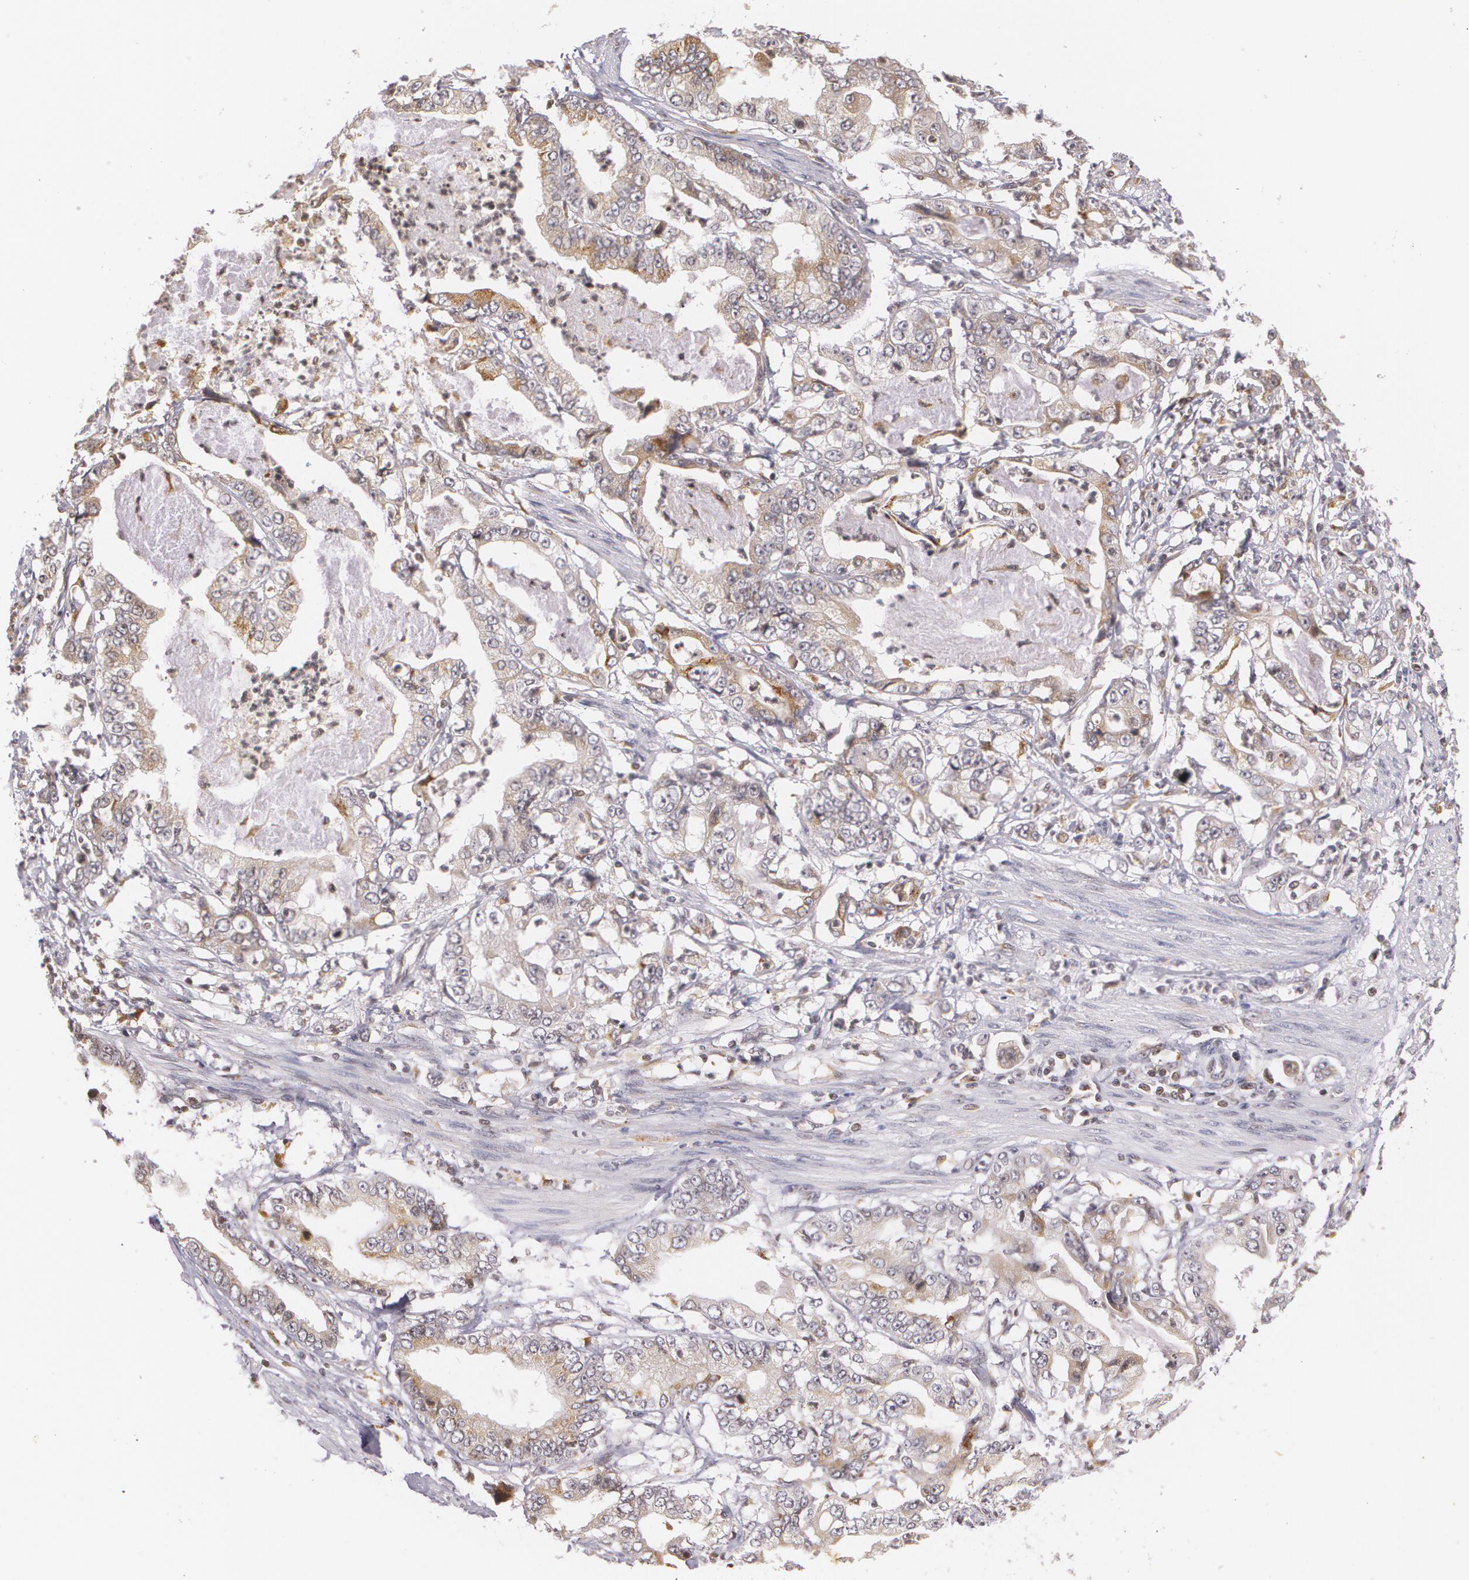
{"staining": {"intensity": "moderate", "quantity": "25%-75%", "location": "cytoplasmic/membranous"}, "tissue": "stomach cancer", "cell_type": "Tumor cells", "image_type": "cancer", "snomed": [{"axis": "morphology", "description": "Adenocarcinoma, NOS"}, {"axis": "topography", "description": "Pancreas"}, {"axis": "topography", "description": "Stomach, upper"}], "caption": "A brown stain shows moderate cytoplasmic/membranous positivity of a protein in human stomach cancer (adenocarcinoma) tumor cells.", "gene": "VAV3", "patient": {"sex": "male", "age": 77}}